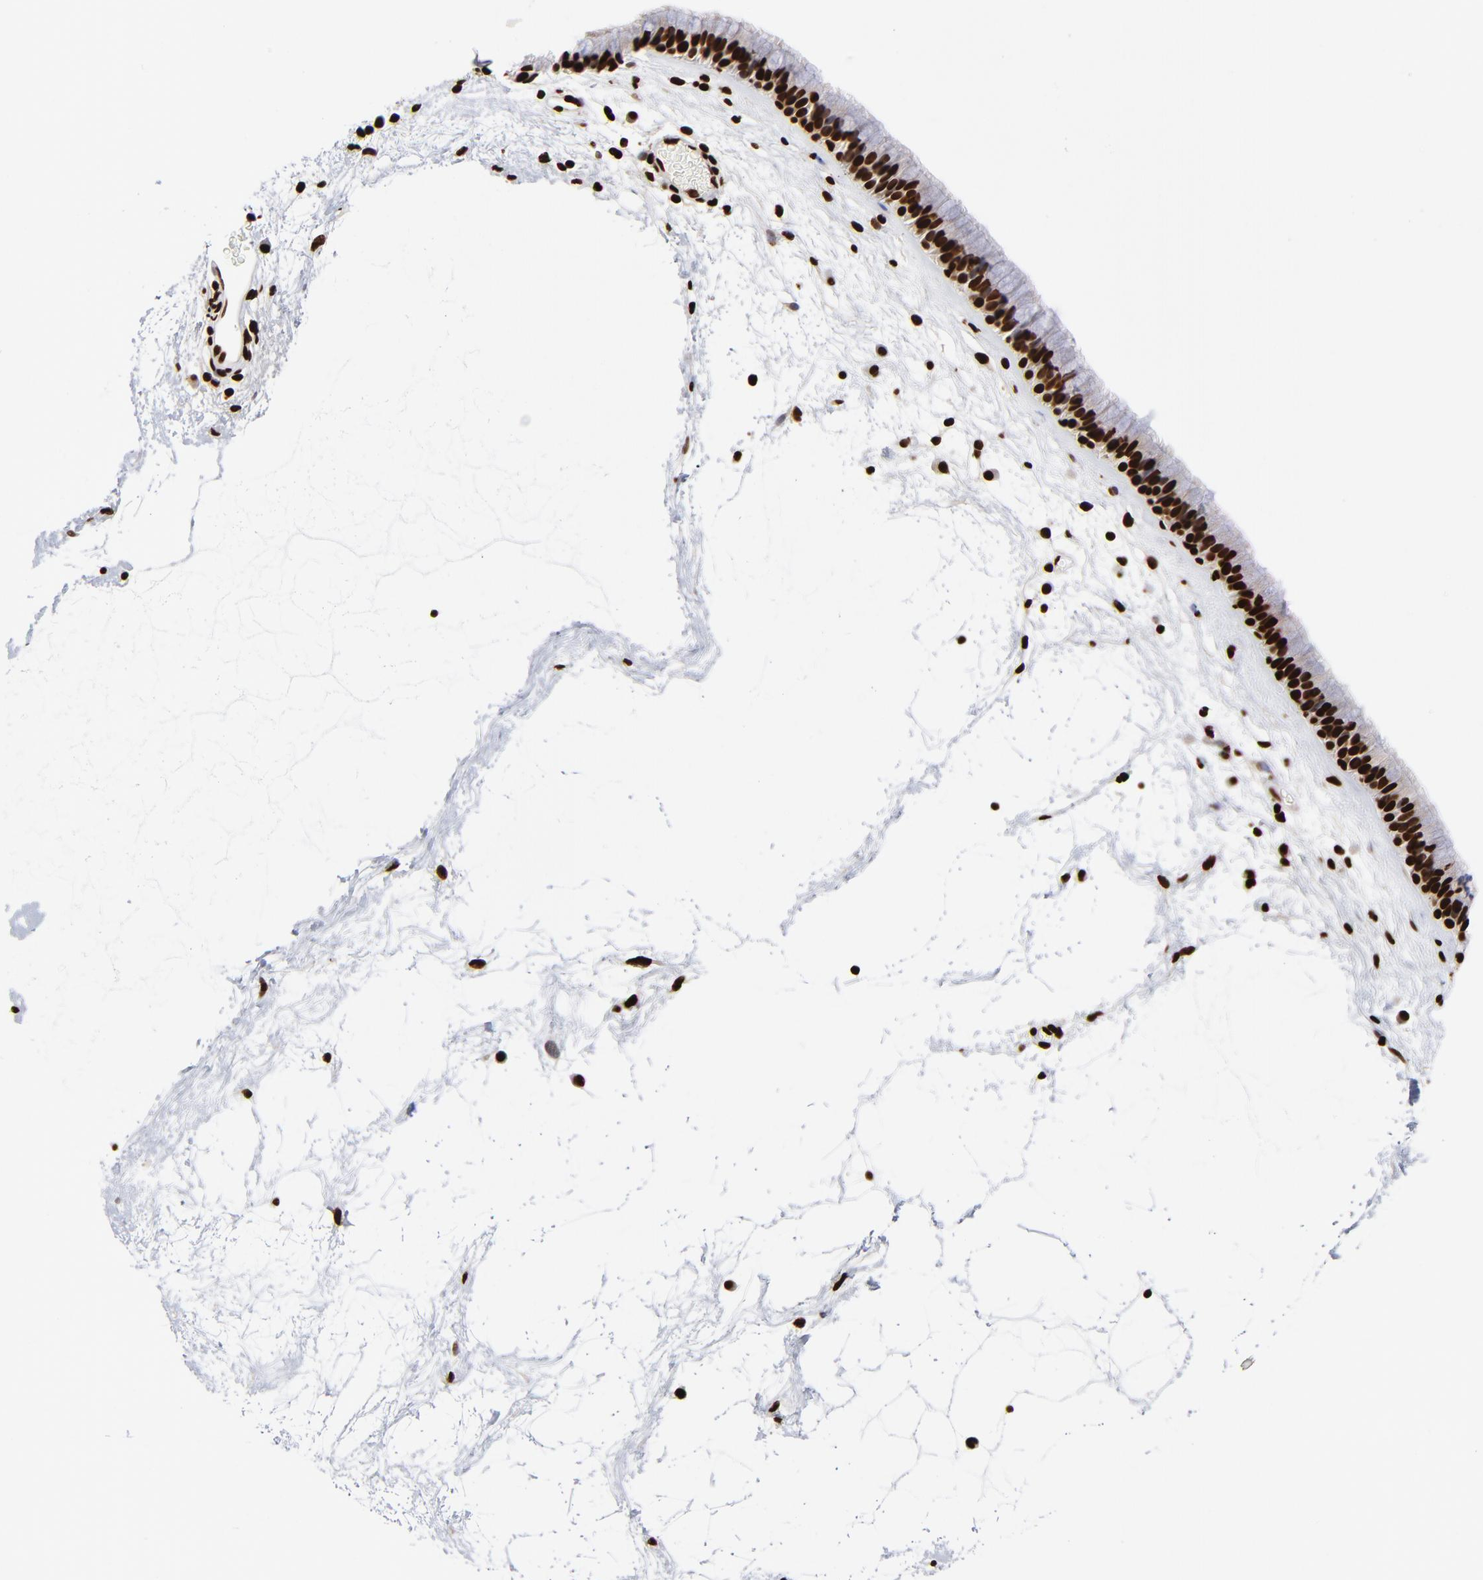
{"staining": {"intensity": "strong", "quantity": ">75%", "location": "nuclear"}, "tissue": "nasopharynx", "cell_type": "Respiratory epithelial cells", "image_type": "normal", "snomed": [{"axis": "morphology", "description": "Normal tissue, NOS"}, {"axis": "morphology", "description": "Inflammation, NOS"}, {"axis": "topography", "description": "Nasopharynx"}], "caption": "Nasopharynx stained with DAB (3,3'-diaminobenzidine) IHC reveals high levels of strong nuclear positivity in about >75% of respiratory epithelial cells. (DAB IHC, brown staining for protein, blue staining for nuclei).", "gene": "ZNF544", "patient": {"sex": "male", "age": 48}}